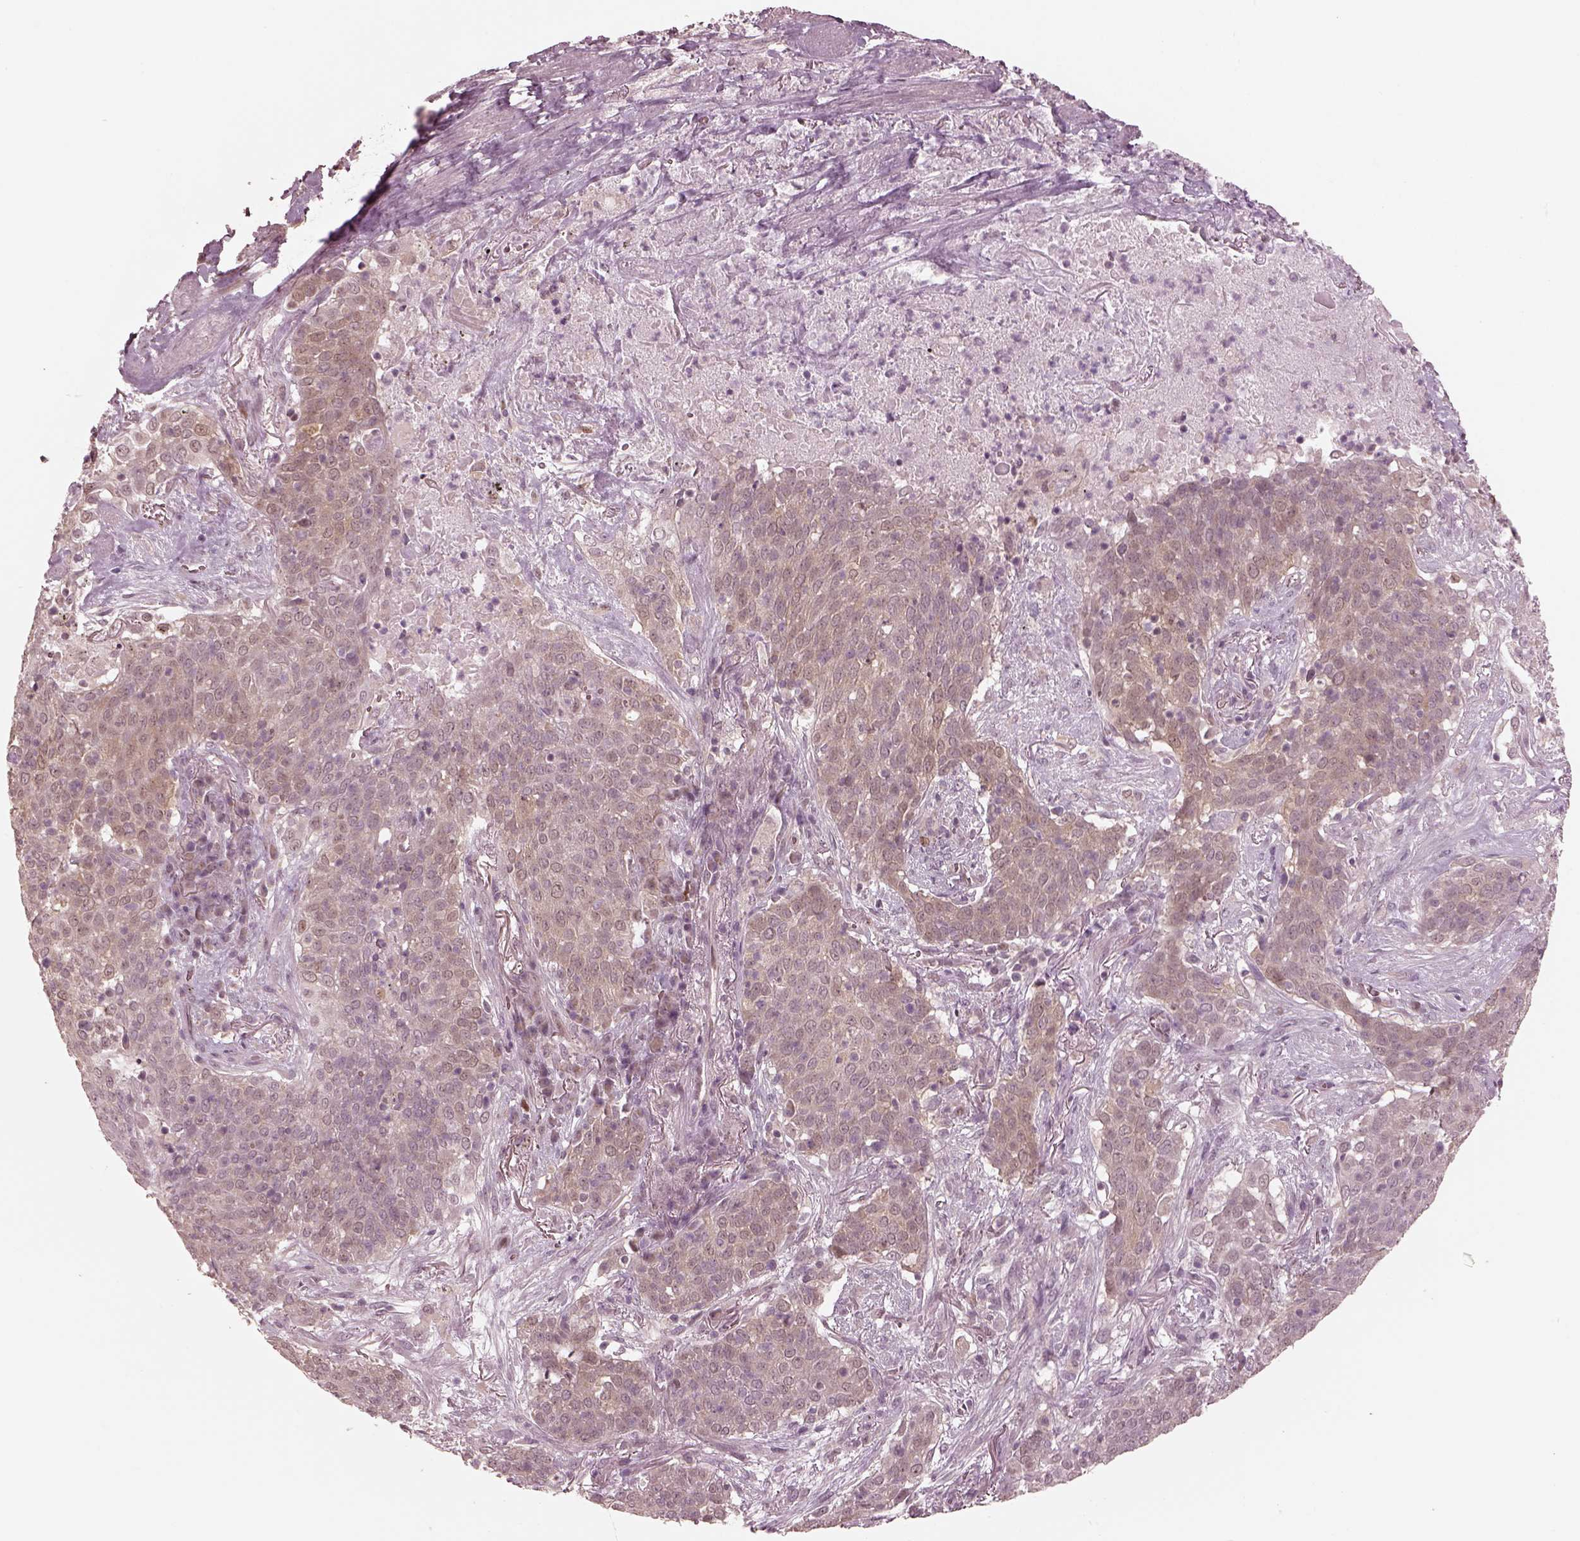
{"staining": {"intensity": "weak", "quantity": "<25%", "location": "cytoplasmic/membranous"}, "tissue": "lung cancer", "cell_type": "Tumor cells", "image_type": "cancer", "snomed": [{"axis": "morphology", "description": "Squamous cell carcinoma, NOS"}, {"axis": "topography", "description": "Lung"}], "caption": "Immunohistochemistry histopathology image of human lung cancer stained for a protein (brown), which exhibits no staining in tumor cells.", "gene": "IQCB1", "patient": {"sex": "male", "age": 82}}